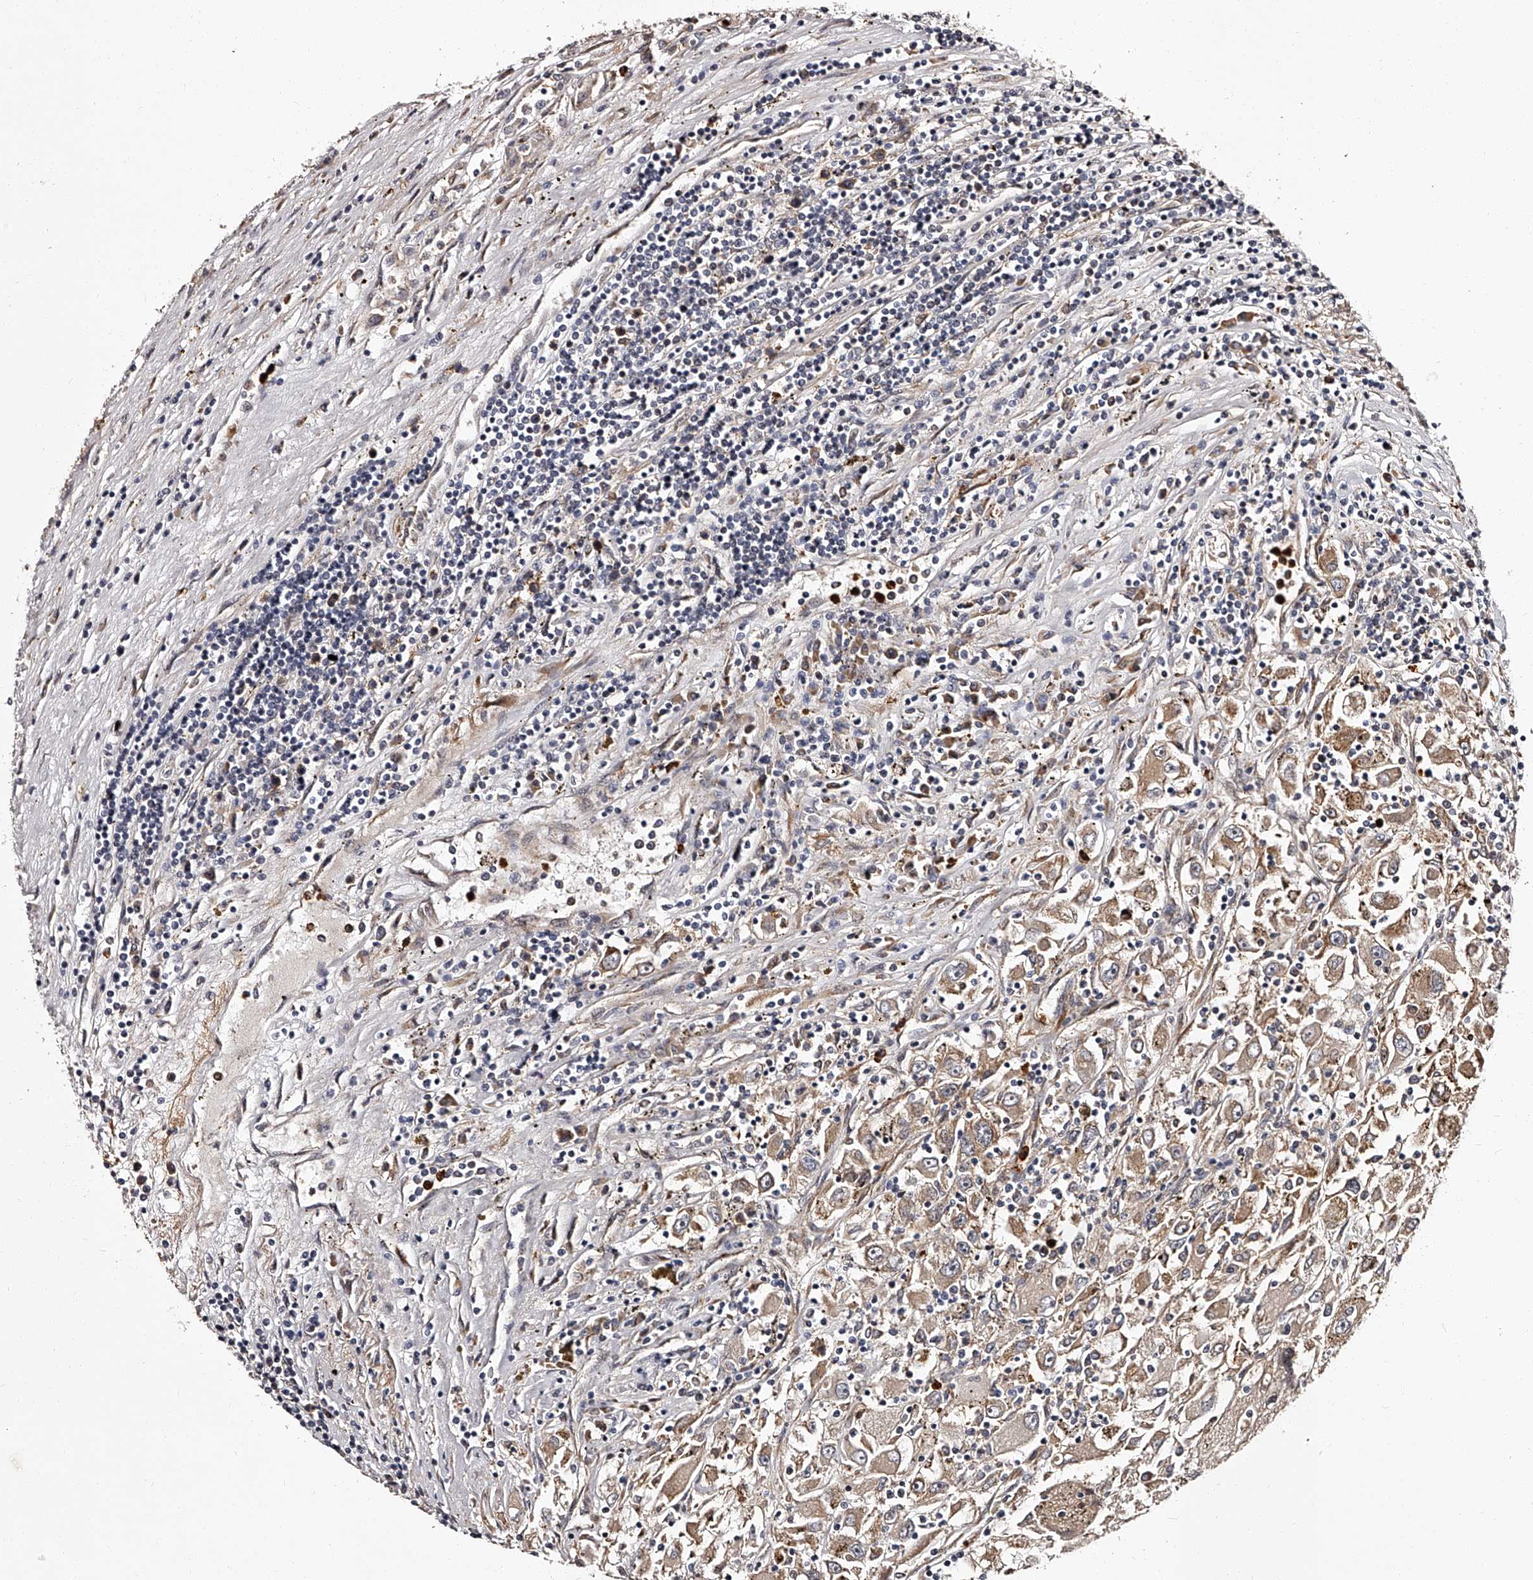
{"staining": {"intensity": "moderate", "quantity": ">75%", "location": "cytoplasmic/membranous"}, "tissue": "renal cancer", "cell_type": "Tumor cells", "image_type": "cancer", "snomed": [{"axis": "morphology", "description": "Adenocarcinoma, NOS"}, {"axis": "topography", "description": "Kidney"}], "caption": "A brown stain labels moderate cytoplasmic/membranous positivity of a protein in human renal cancer tumor cells.", "gene": "RSC1A1", "patient": {"sex": "female", "age": 52}}